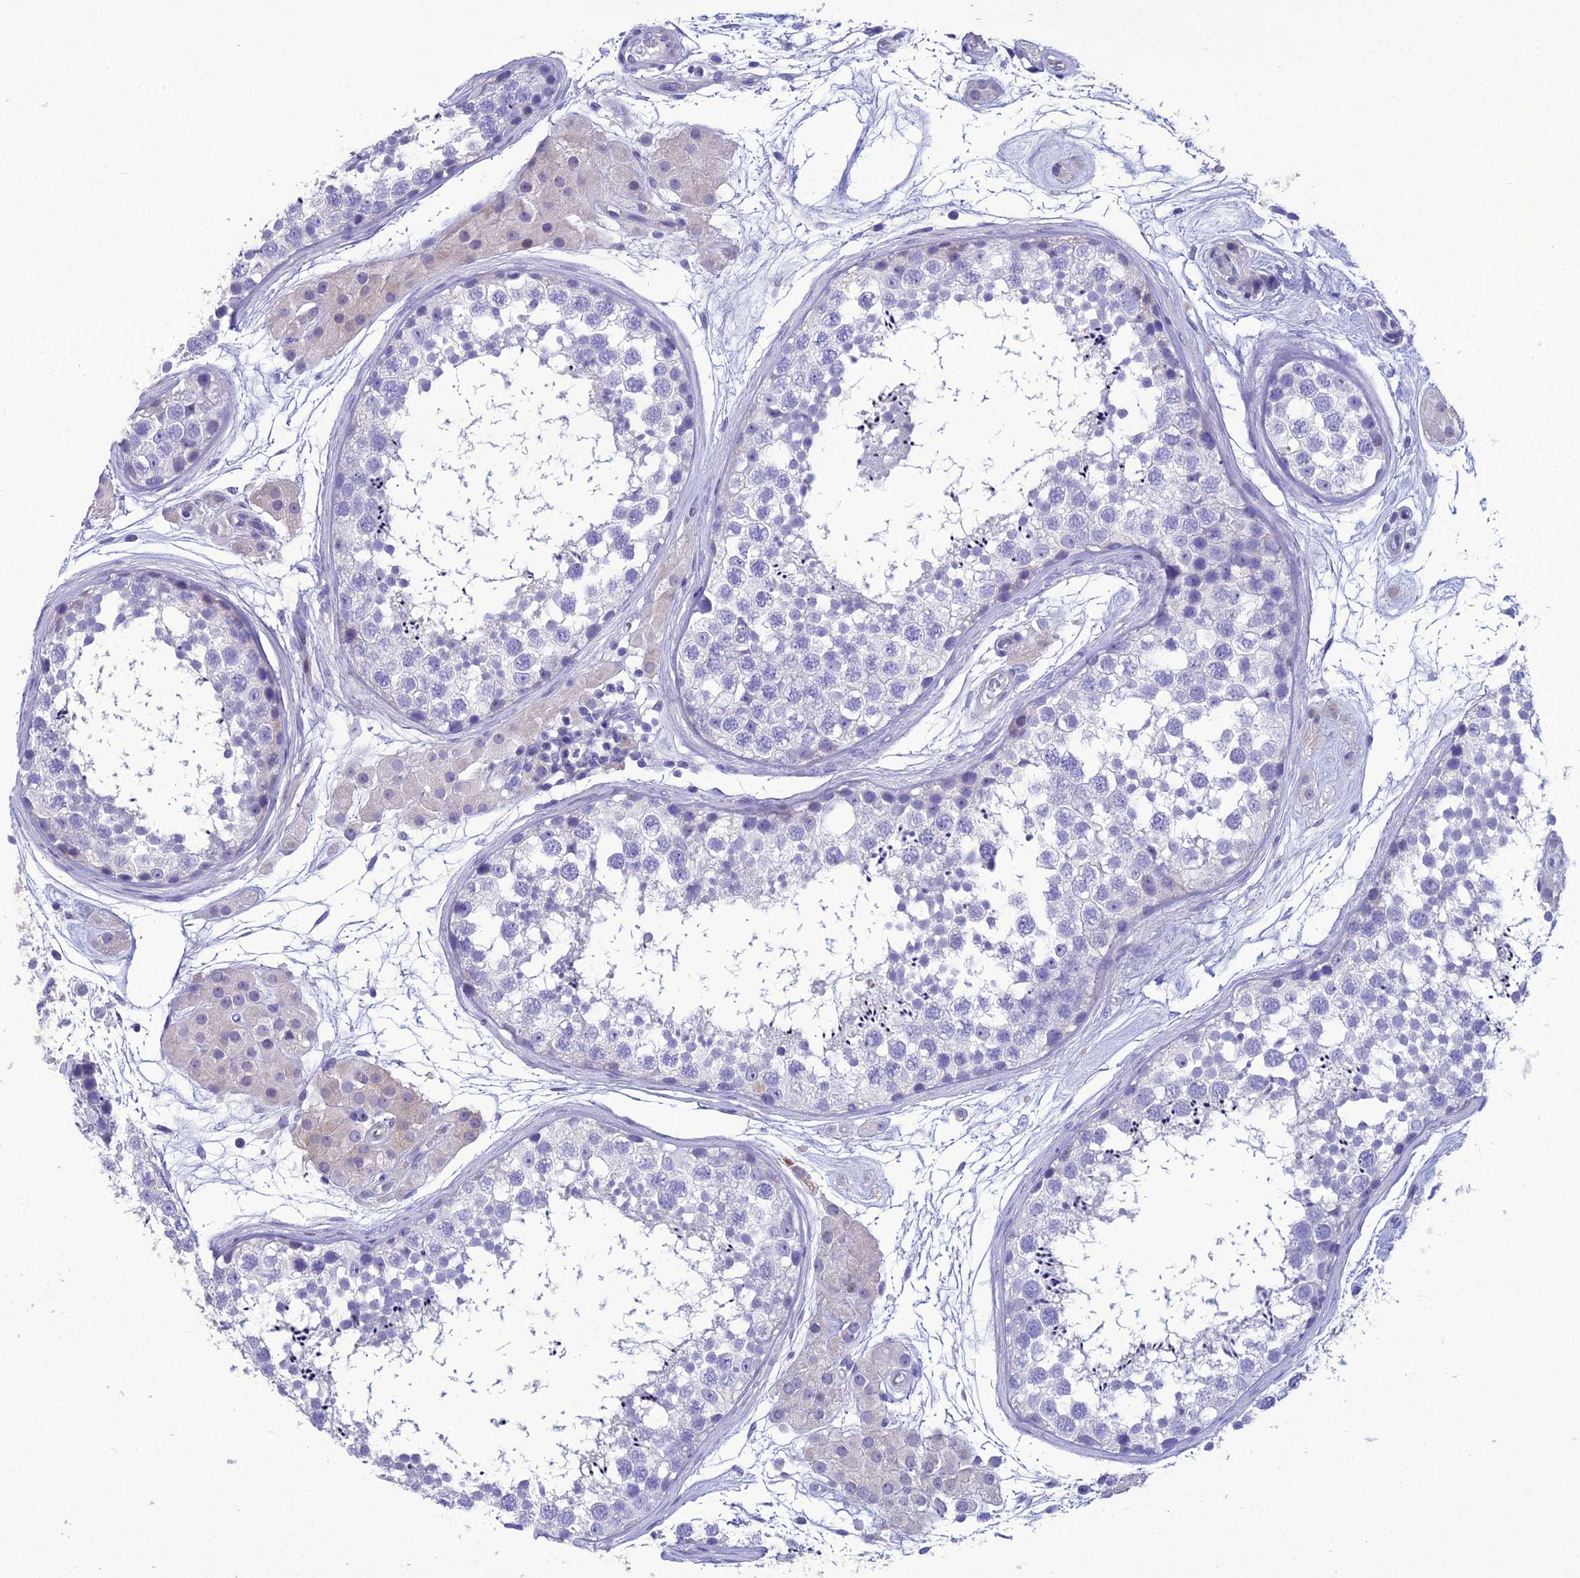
{"staining": {"intensity": "negative", "quantity": "none", "location": "none"}, "tissue": "testis", "cell_type": "Cells in seminiferous ducts", "image_type": "normal", "snomed": [{"axis": "morphology", "description": "Normal tissue, NOS"}, {"axis": "topography", "description": "Testis"}], "caption": "Cells in seminiferous ducts show no significant staining in benign testis. Nuclei are stained in blue.", "gene": "OR56B1", "patient": {"sex": "male", "age": 56}}